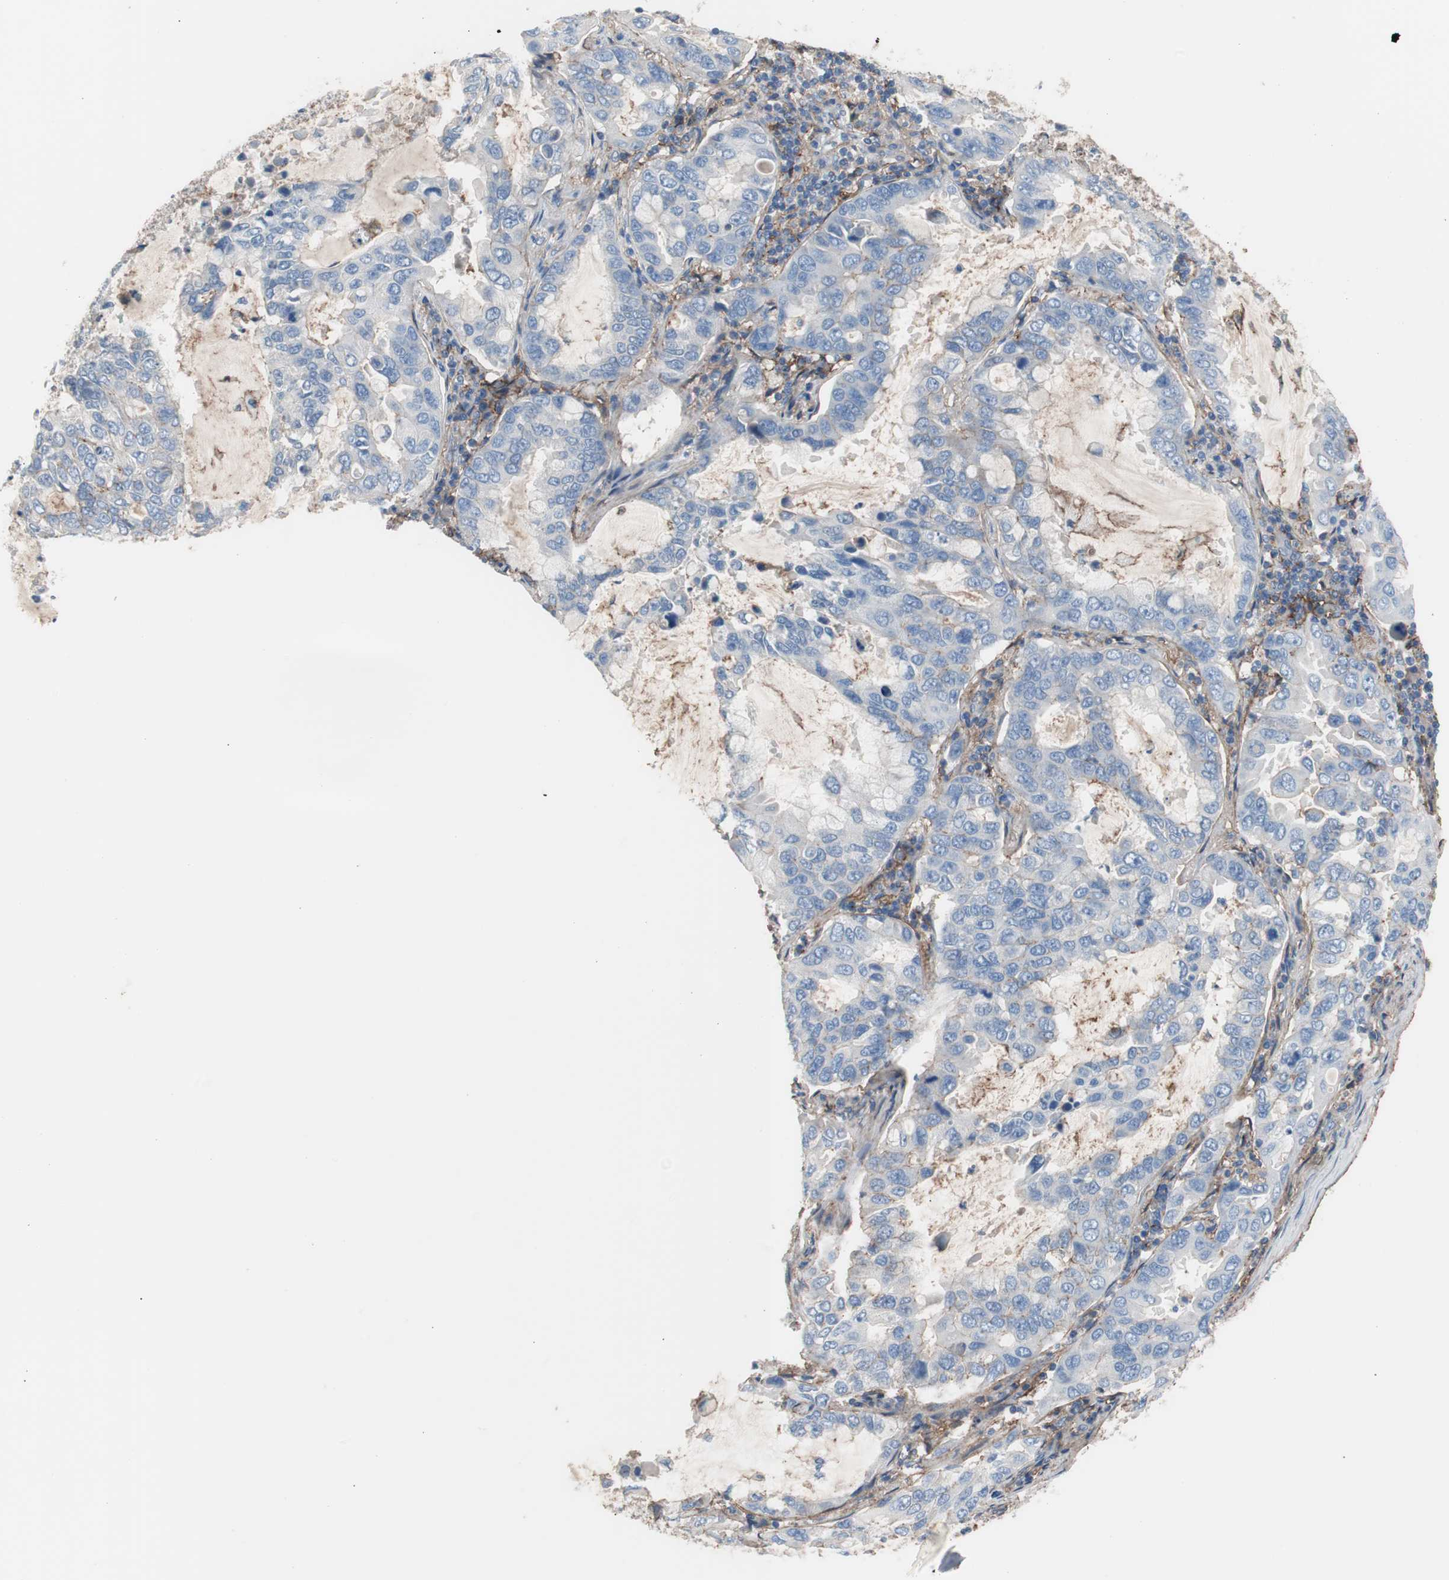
{"staining": {"intensity": "negative", "quantity": "none", "location": "none"}, "tissue": "lung cancer", "cell_type": "Tumor cells", "image_type": "cancer", "snomed": [{"axis": "morphology", "description": "Adenocarcinoma, NOS"}, {"axis": "topography", "description": "Lung"}], "caption": "Immunohistochemistry (IHC) histopathology image of adenocarcinoma (lung) stained for a protein (brown), which demonstrates no staining in tumor cells.", "gene": "CD81", "patient": {"sex": "male", "age": 64}}